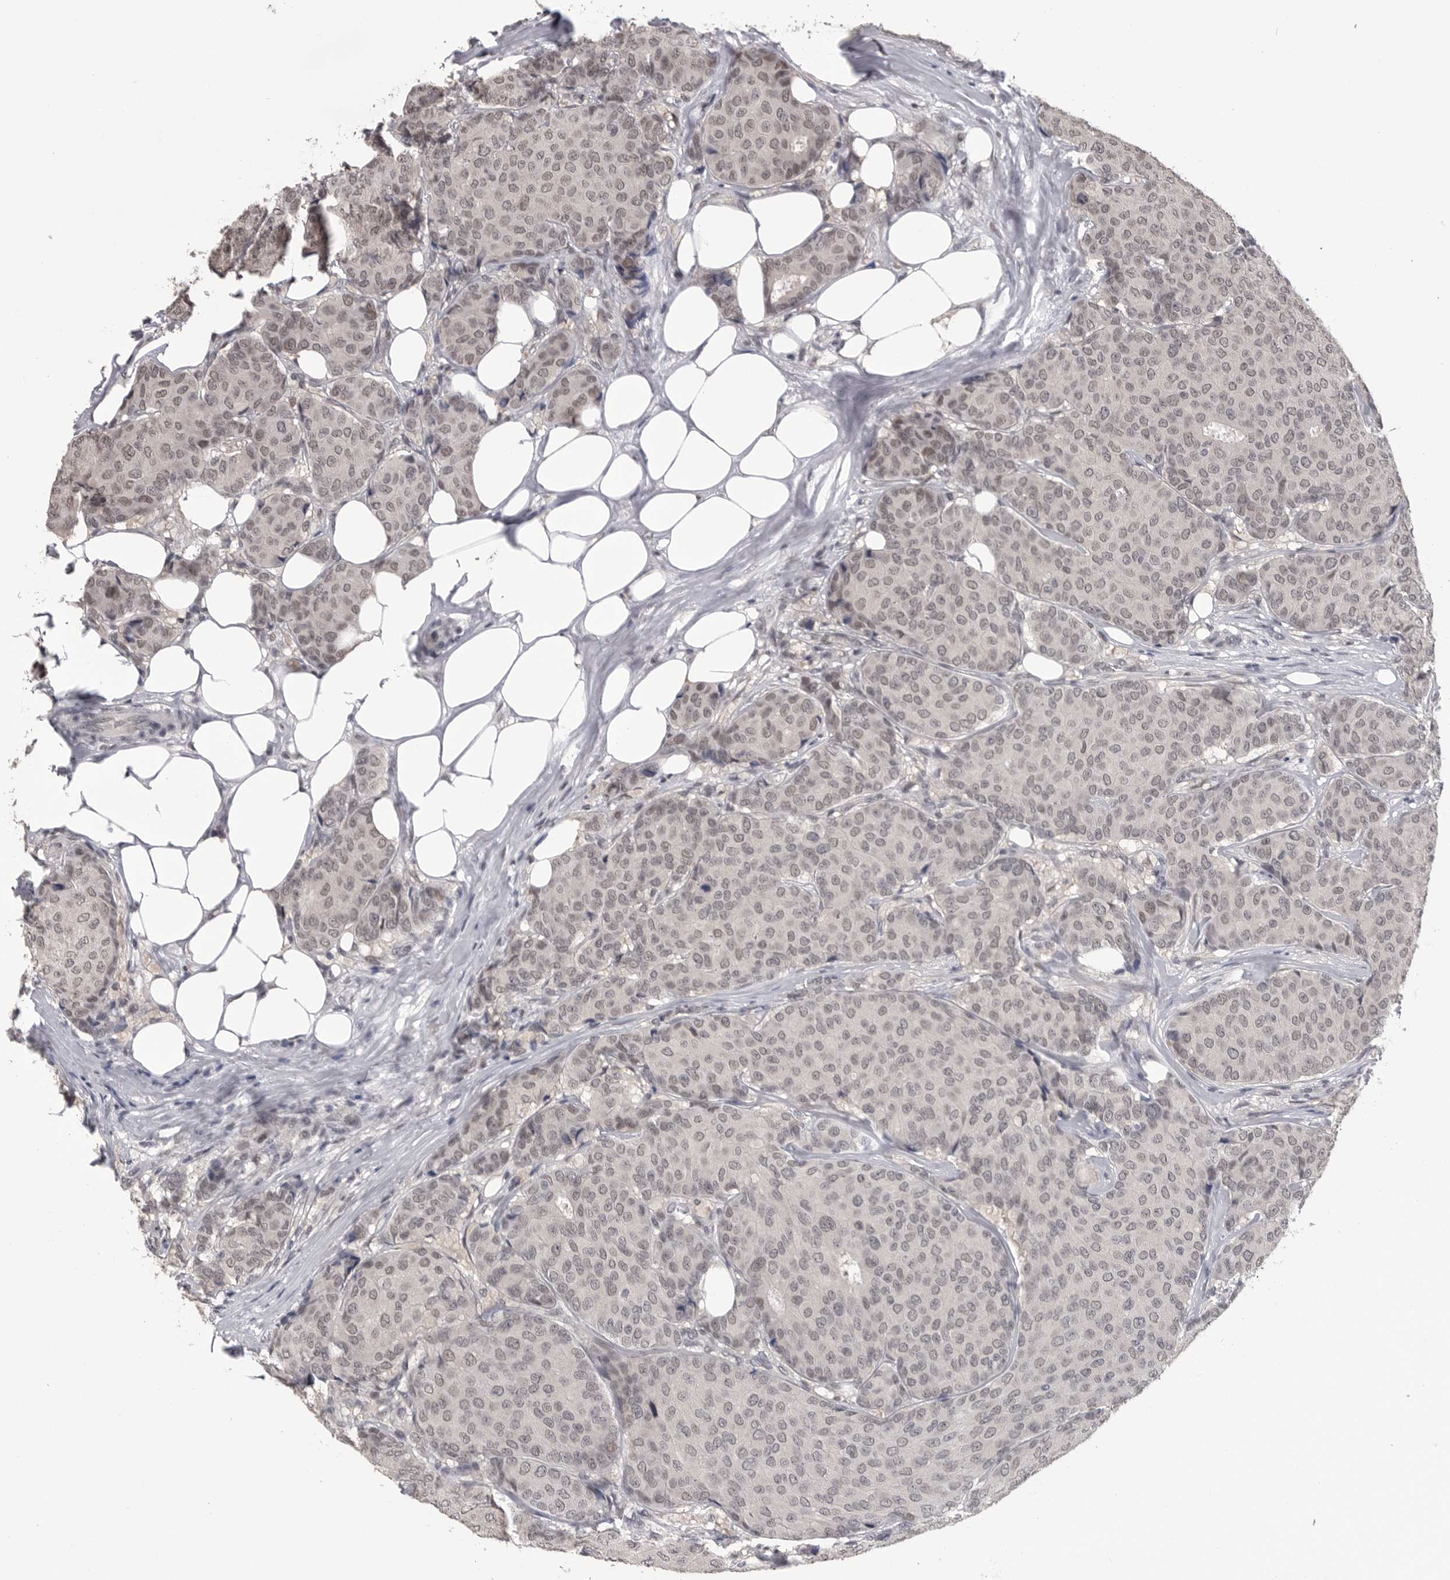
{"staining": {"intensity": "weak", "quantity": ">75%", "location": "nuclear"}, "tissue": "breast cancer", "cell_type": "Tumor cells", "image_type": "cancer", "snomed": [{"axis": "morphology", "description": "Duct carcinoma"}, {"axis": "topography", "description": "Breast"}], "caption": "Immunohistochemical staining of human breast invasive ductal carcinoma exhibits low levels of weak nuclear protein positivity in about >75% of tumor cells.", "gene": "DLG2", "patient": {"sex": "female", "age": 75}}